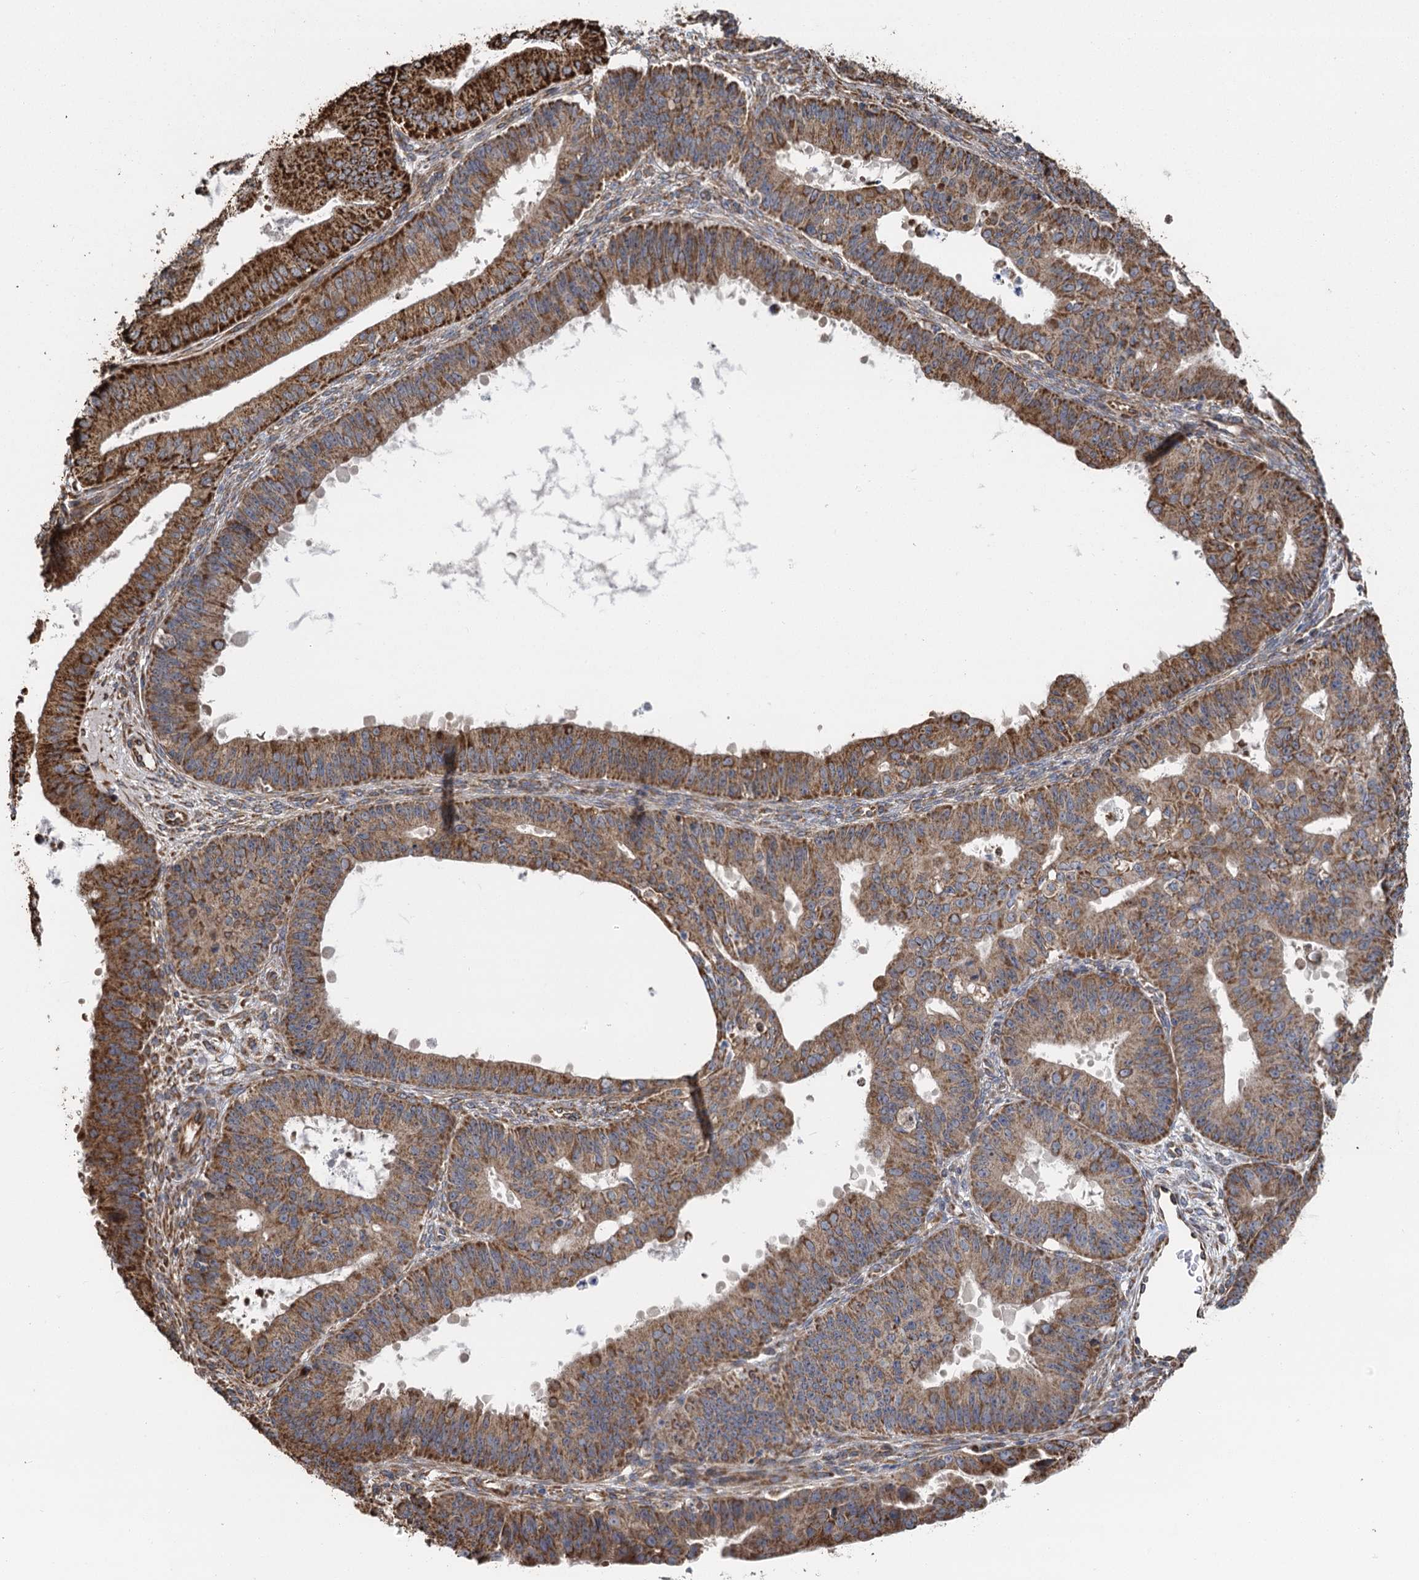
{"staining": {"intensity": "moderate", "quantity": ">75%", "location": "cytoplasmic/membranous"}, "tissue": "ovarian cancer", "cell_type": "Tumor cells", "image_type": "cancer", "snomed": [{"axis": "morphology", "description": "Carcinoma, endometroid"}, {"axis": "topography", "description": "Appendix"}, {"axis": "topography", "description": "Ovary"}], "caption": "High-power microscopy captured an immunohistochemistry photomicrograph of ovarian cancer (endometroid carcinoma), revealing moderate cytoplasmic/membranous staining in about >75% of tumor cells.", "gene": "IL11RA", "patient": {"sex": "female", "age": 42}}